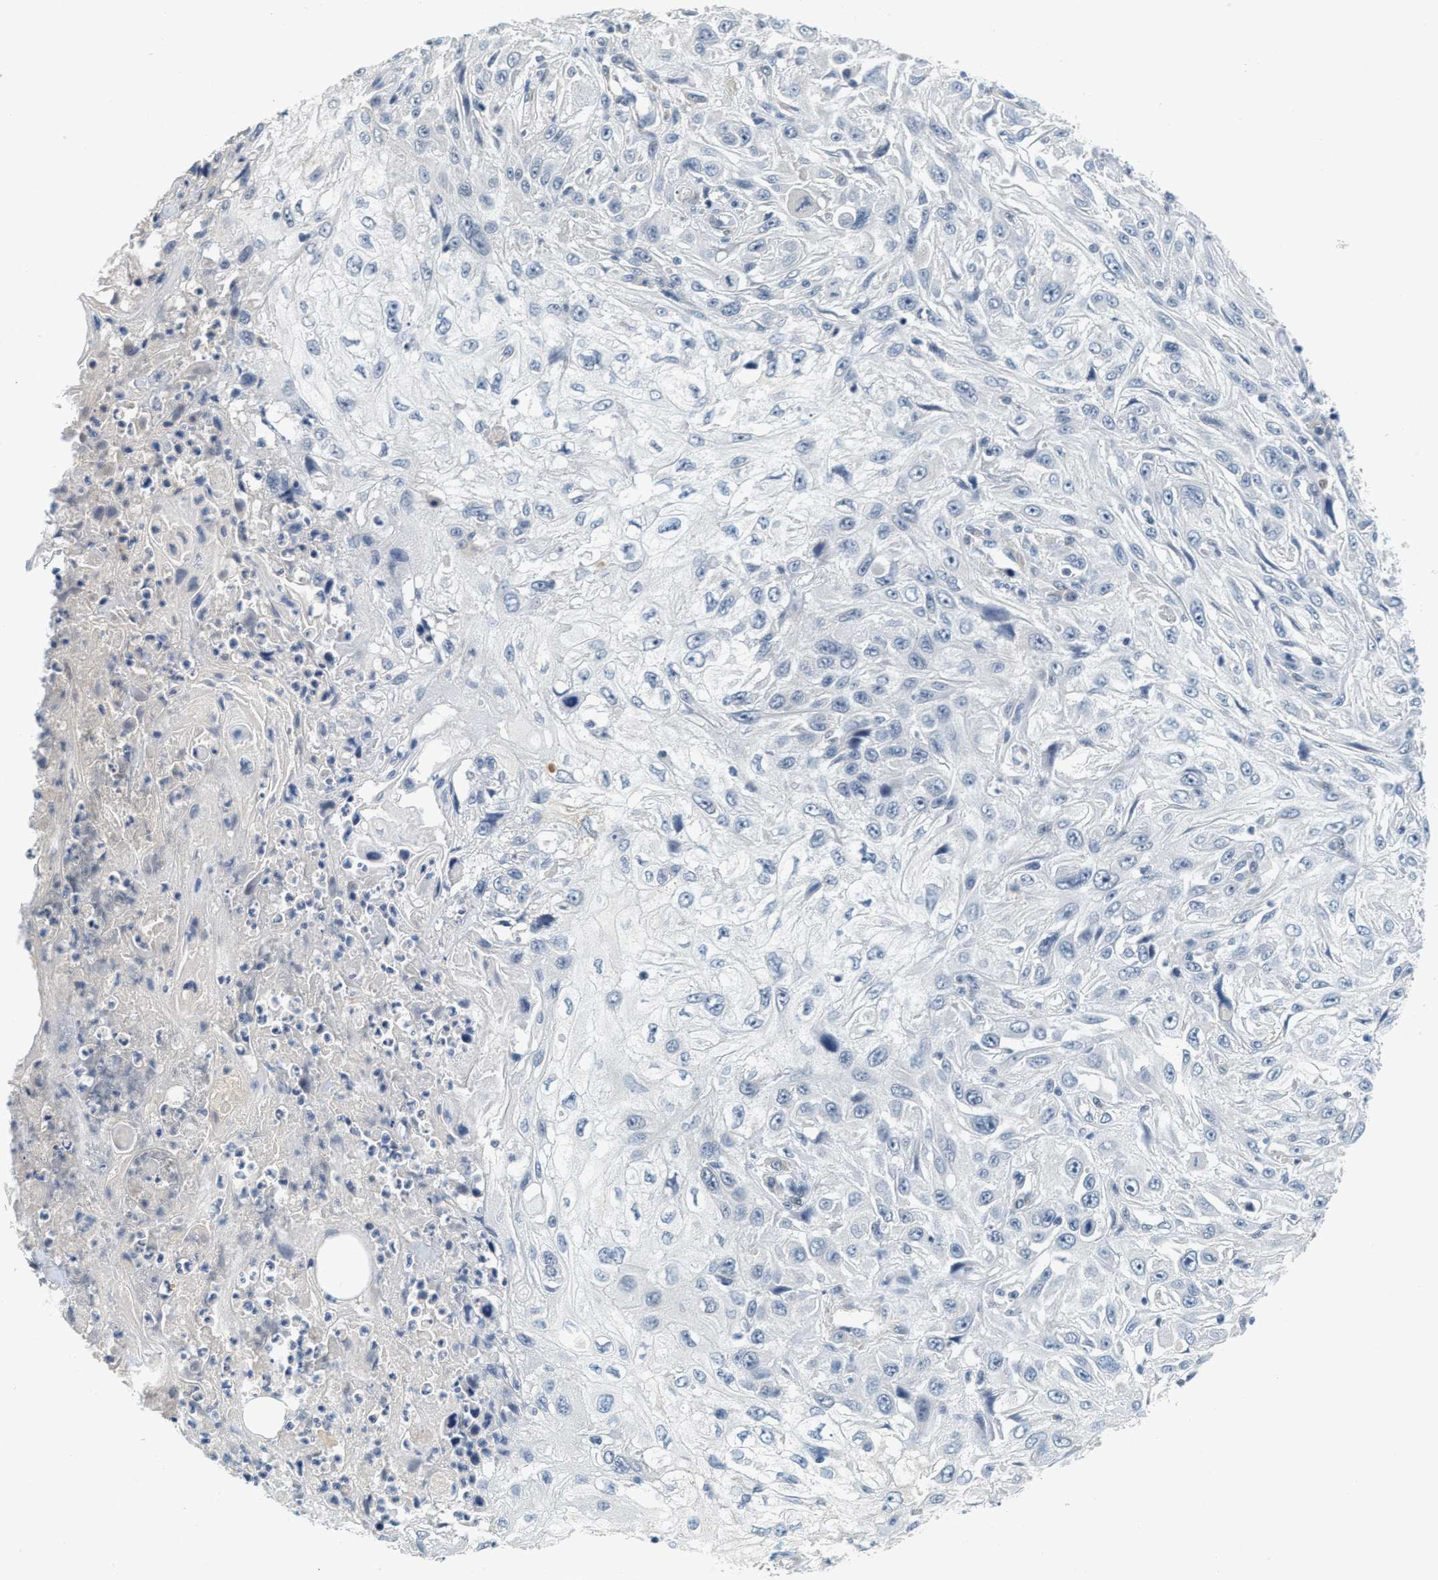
{"staining": {"intensity": "negative", "quantity": "none", "location": "none"}, "tissue": "skin cancer", "cell_type": "Tumor cells", "image_type": "cancer", "snomed": [{"axis": "morphology", "description": "Squamous cell carcinoma, NOS"}, {"axis": "topography", "description": "Skin"}], "caption": "Immunohistochemistry (IHC) micrograph of human skin cancer (squamous cell carcinoma) stained for a protein (brown), which exhibits no expression in tumor cells.", "gene": "MZF1", "patient": {"sex": "male", "age": 75}}